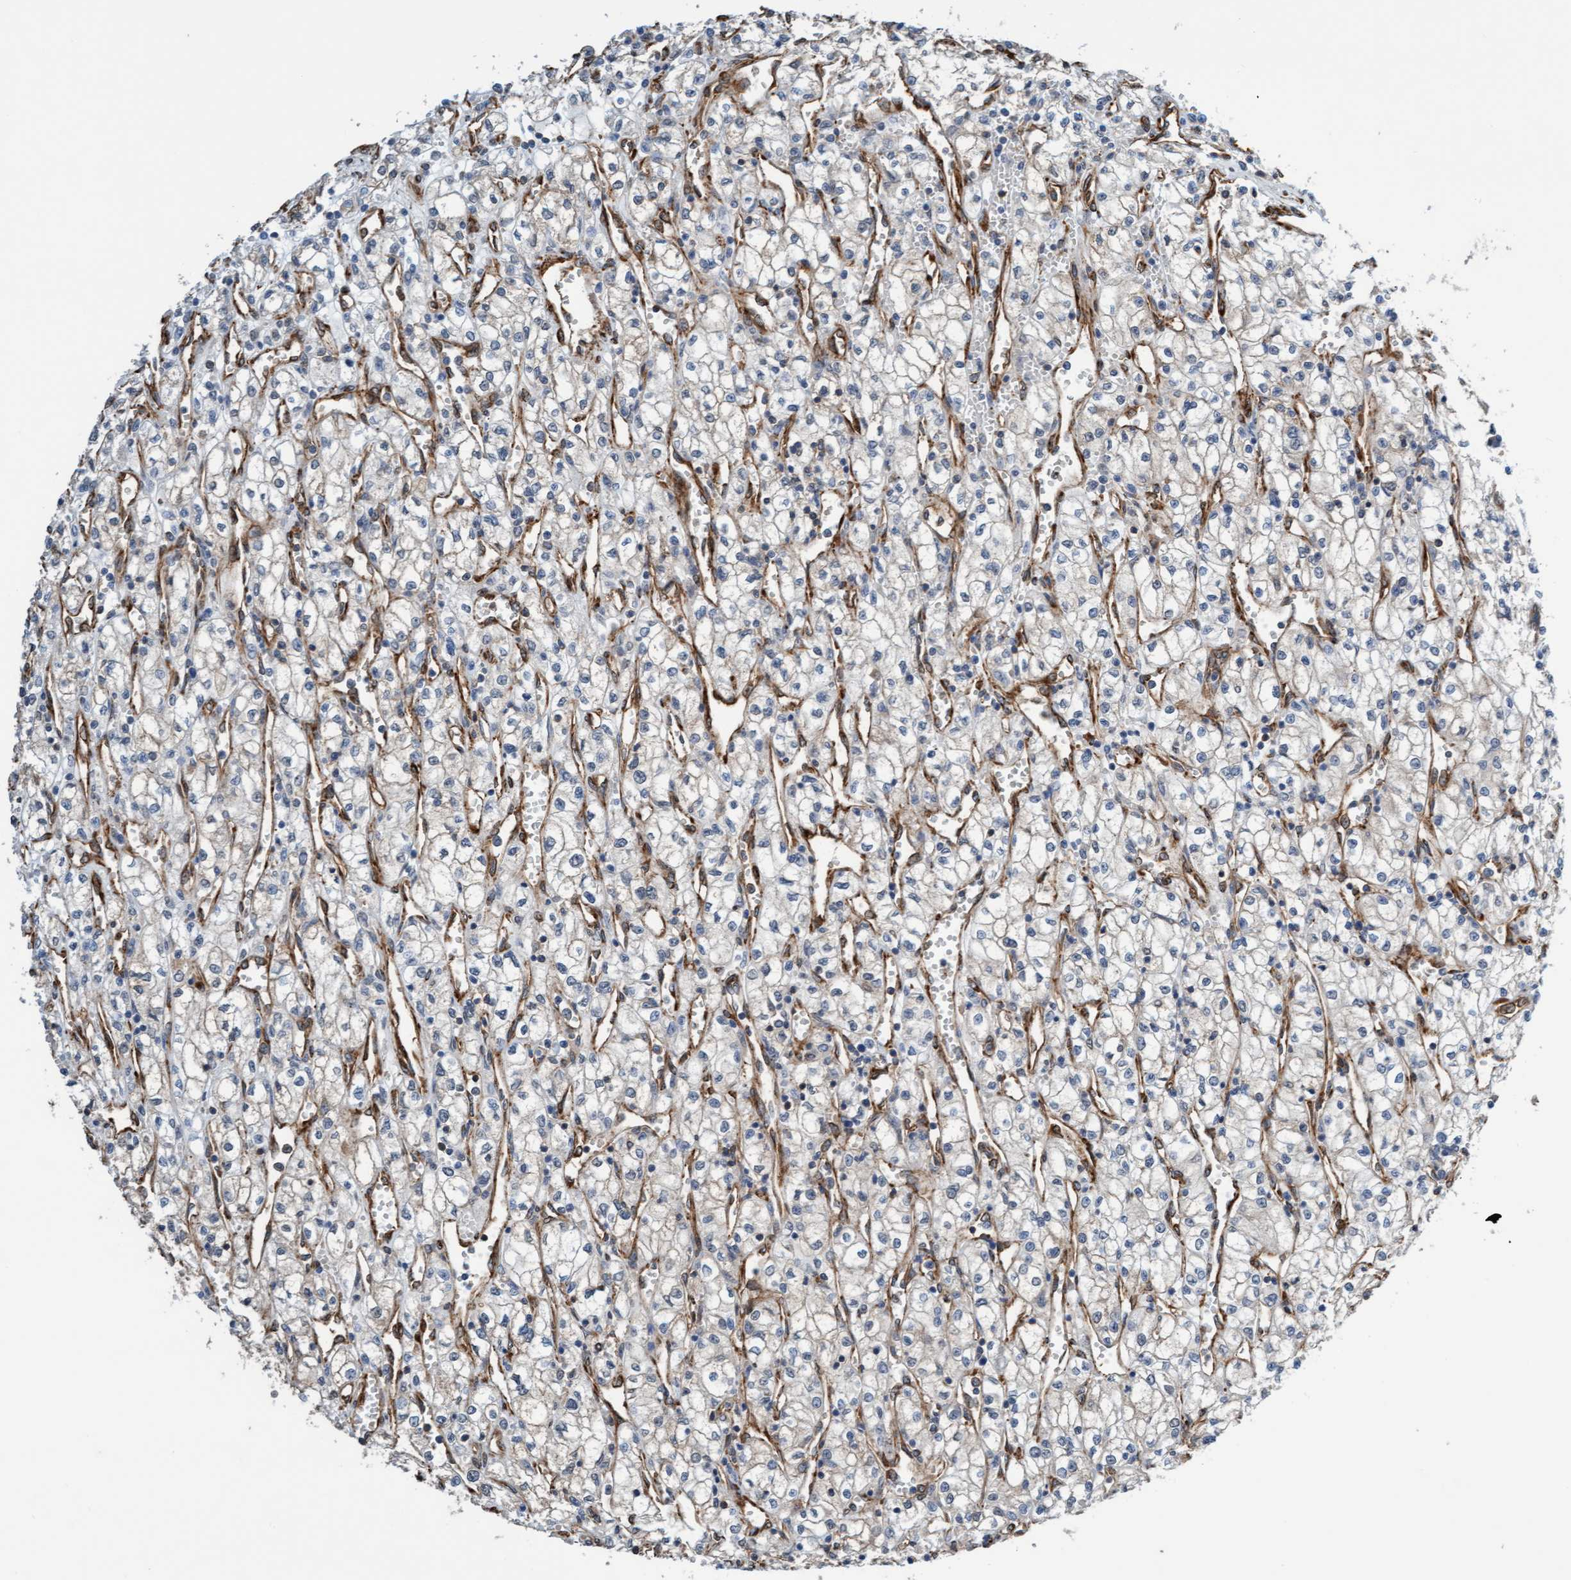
{"staining": {"intensity": "negative", "quantity": "none", "location": "none"}, "tissue": "renal cancer", "cell_type": "Tumor cells", "image_type": "cancer", "snomed": [{"axis": "morphology", "description": "Adenocarcinoma, NOS"}, {"axis": "topography", "description": "Kidney"}], "caption": "Immunohistochemistry photomicrograph of human adenocarcinoma (renal) stained for a protein (brown), which shows no staining in tumor cells. (Brightfield microscopy of DAB (3,3'-diaminobenzidine) IHC at high magnification).", "gene": "FMNL3", "patient": {"sex": "male", "age": 59}}